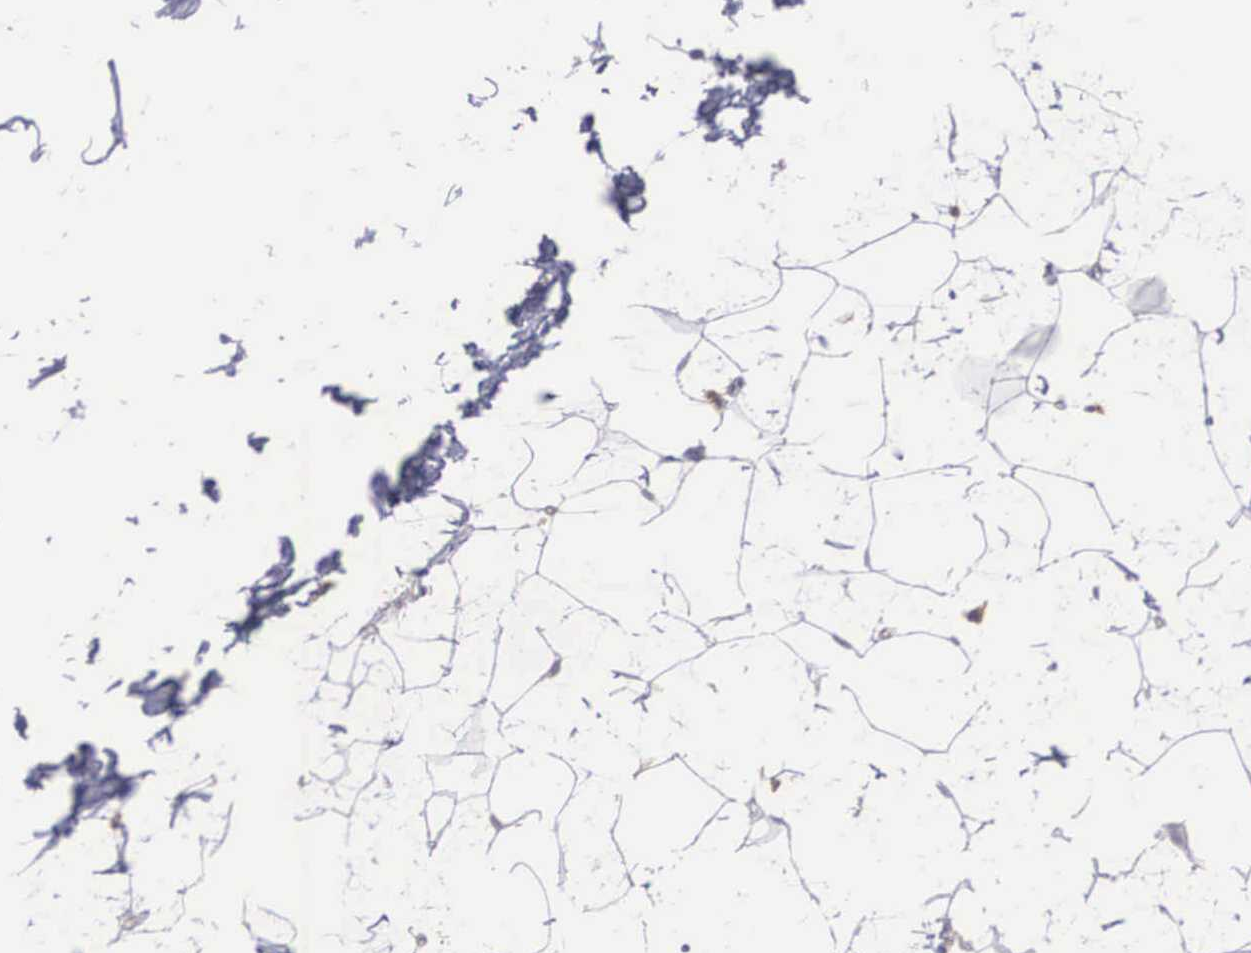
{"staining": {"intensity": "negative", "quantity": "none", "location": "none"}, "tissue": "adipose tissue", "cell_type": "Adipocytes", "image_type": "normal", "snomed": [{"axis": "morphology", "description": "Normal tissue, NOS"}, {"axis": "topography", "description": "Breast"}], "caption": "Immunohistochemistry (IHC) image of benign human adipose tissue stained for a protein (brown), which demonstrates no positivity in adipocytes.", "gene": "NR4A2", "patient": {"sex": "female", "age": 45}}